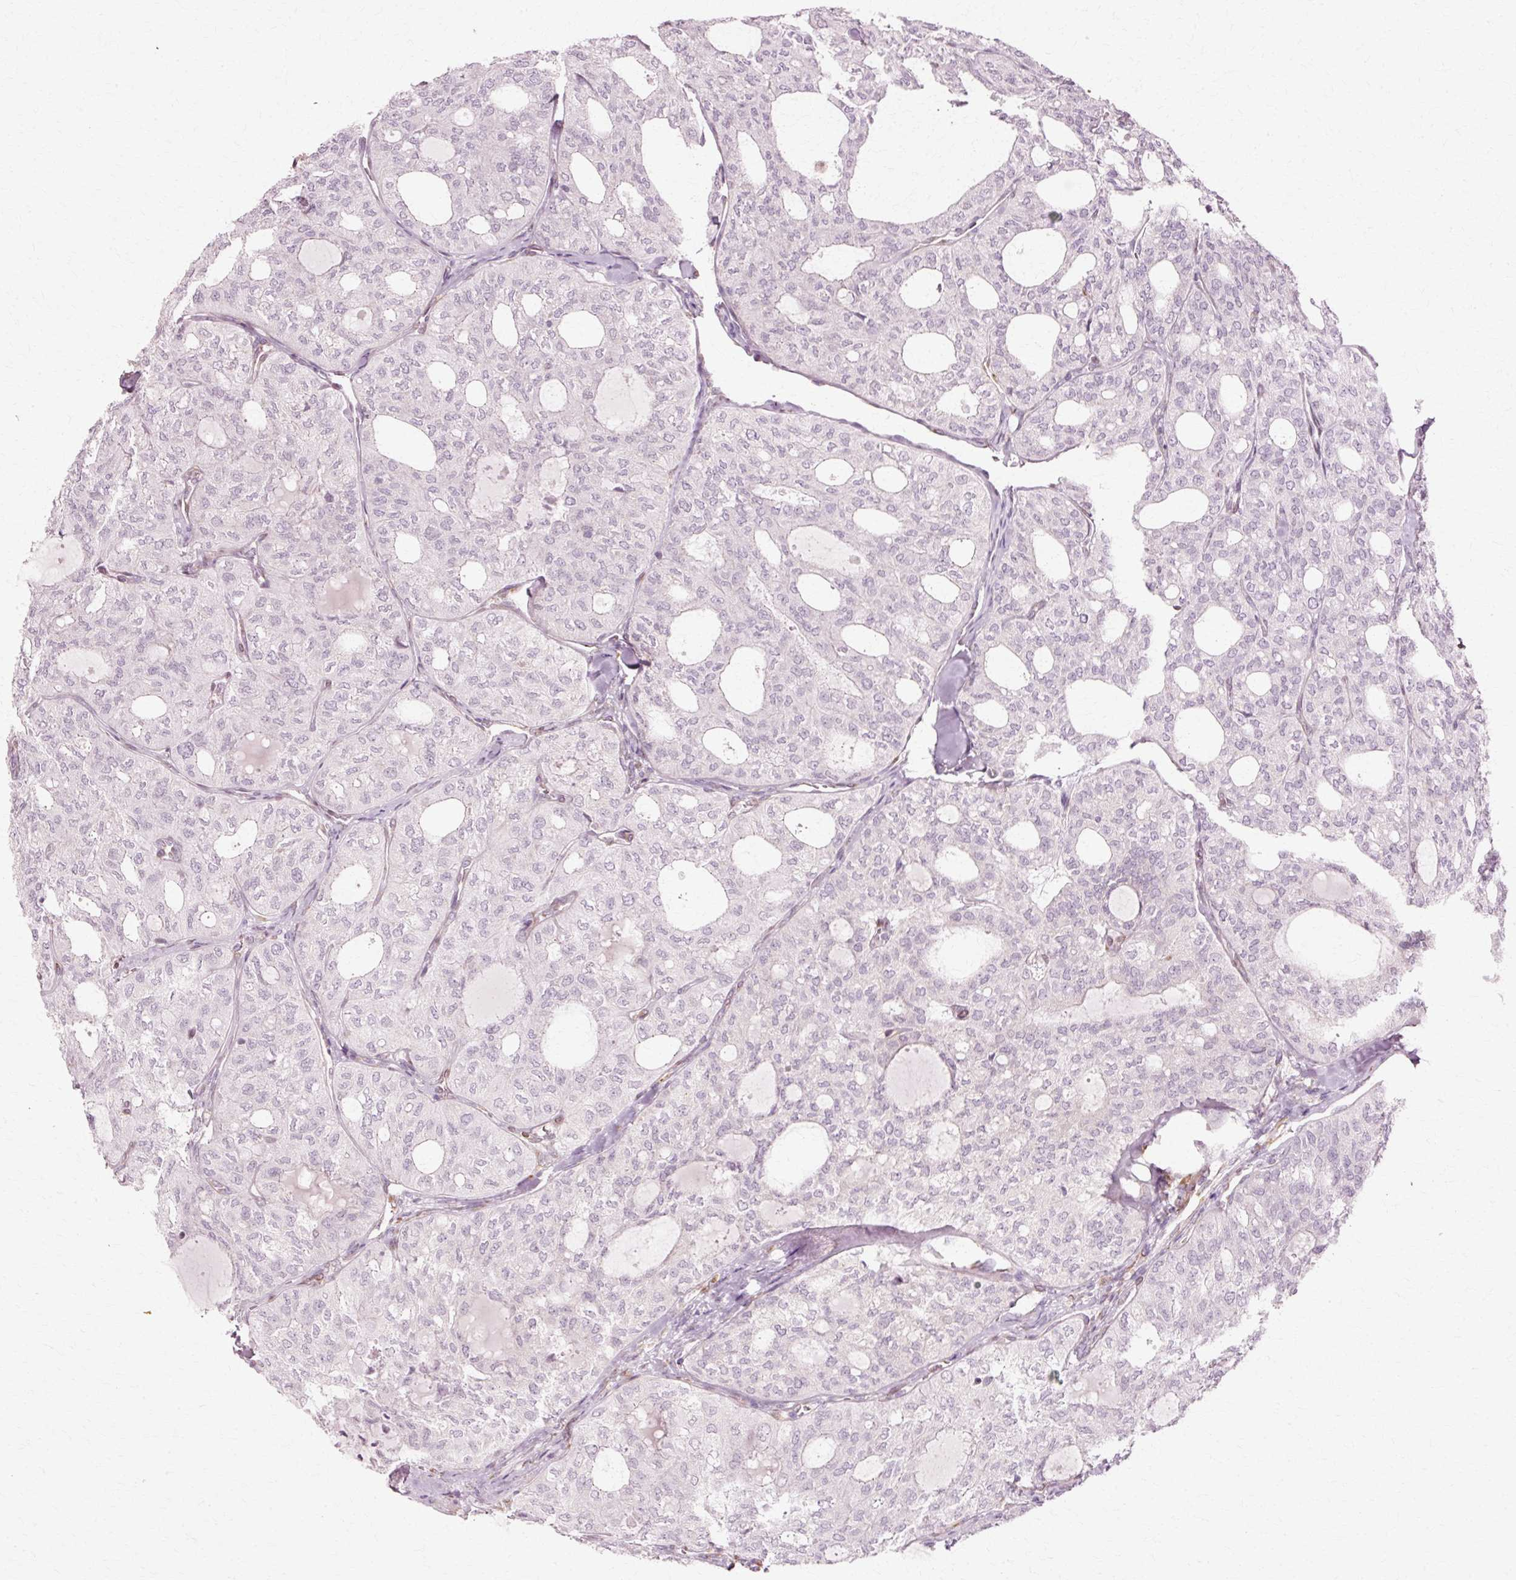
{"staining": {"intensity": "negative", "quantity": "none", "location": "none"}, "tissue": "thyroid cancer", "cell_type": "Tumor cells", "image_type": "cancer", "snomed": [{"axis": "morphology", "description": "Follicular adenoma carcinoma, NOS"}, {"axis": "topography", "description": "Thyroid gland"}], "caption": "The photomicrograph reveals no staining of tumor cells in thyroid follicular adenoma carcinoma.", "gene": "RGPD5", "patient": {"sex": "male", "age": 75}}